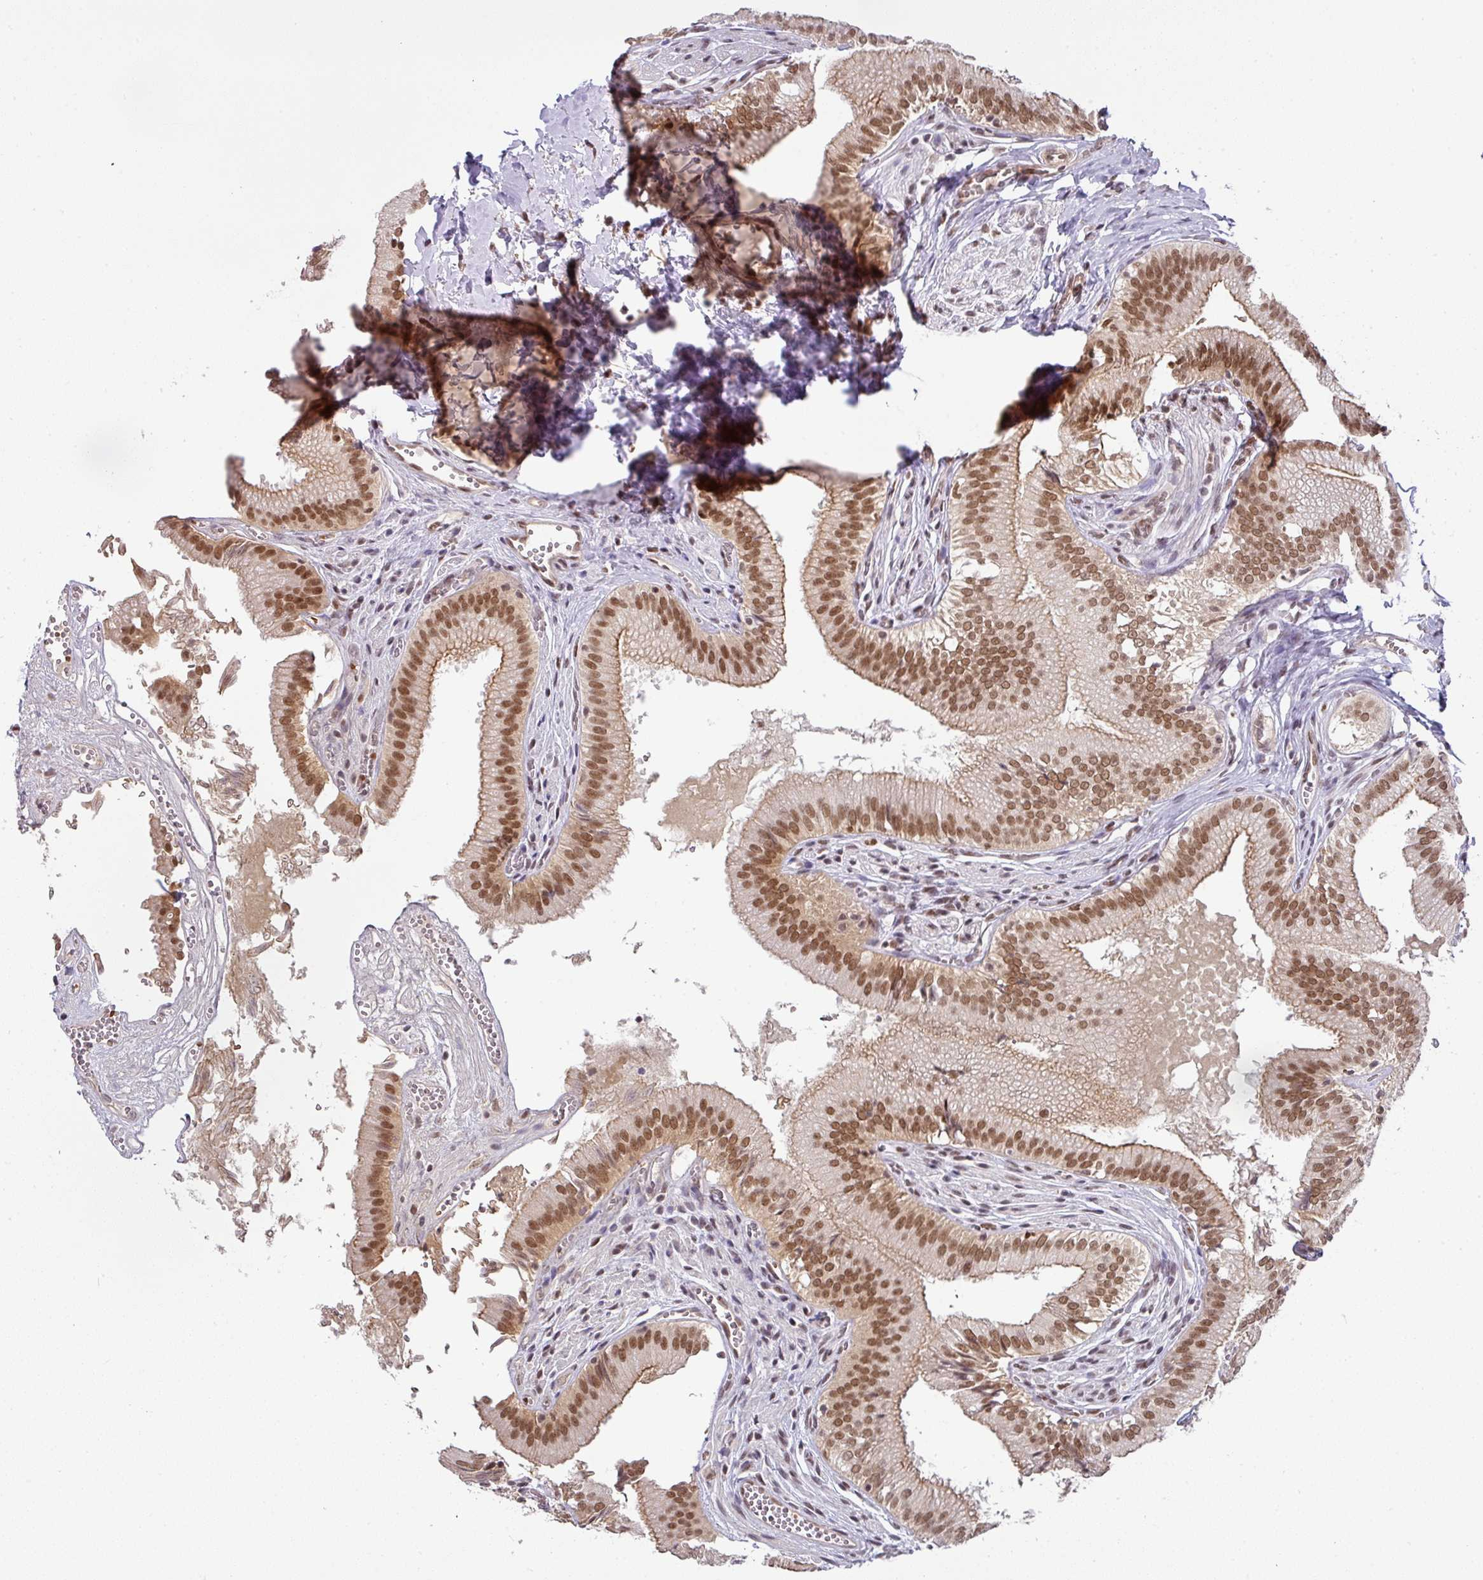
{"staining": {"intensity": "moderate", "quantity": ">75%", "location": "cytoplasmic/membranous,nuclear"}, "tissue": "gallbladder", "cell_type": "Glandular cells", "image_type": "normal", "snomed": [{"axis": "morphology", "description": "Normal tissue, NOS"}, {"axis": "topography", "description": "Gallbladder"}, {"axis": "topography", "description": "Peripheral nerve tissue"}], "caption": "Gallbladder stained for a protein (brown) displays moderate cytoplasmic/membranous,nuclear positive positivity in approximately >75% of glandular cells.", "gene": "NCOA5", "patient": {"sex": "male", "age": 17}}